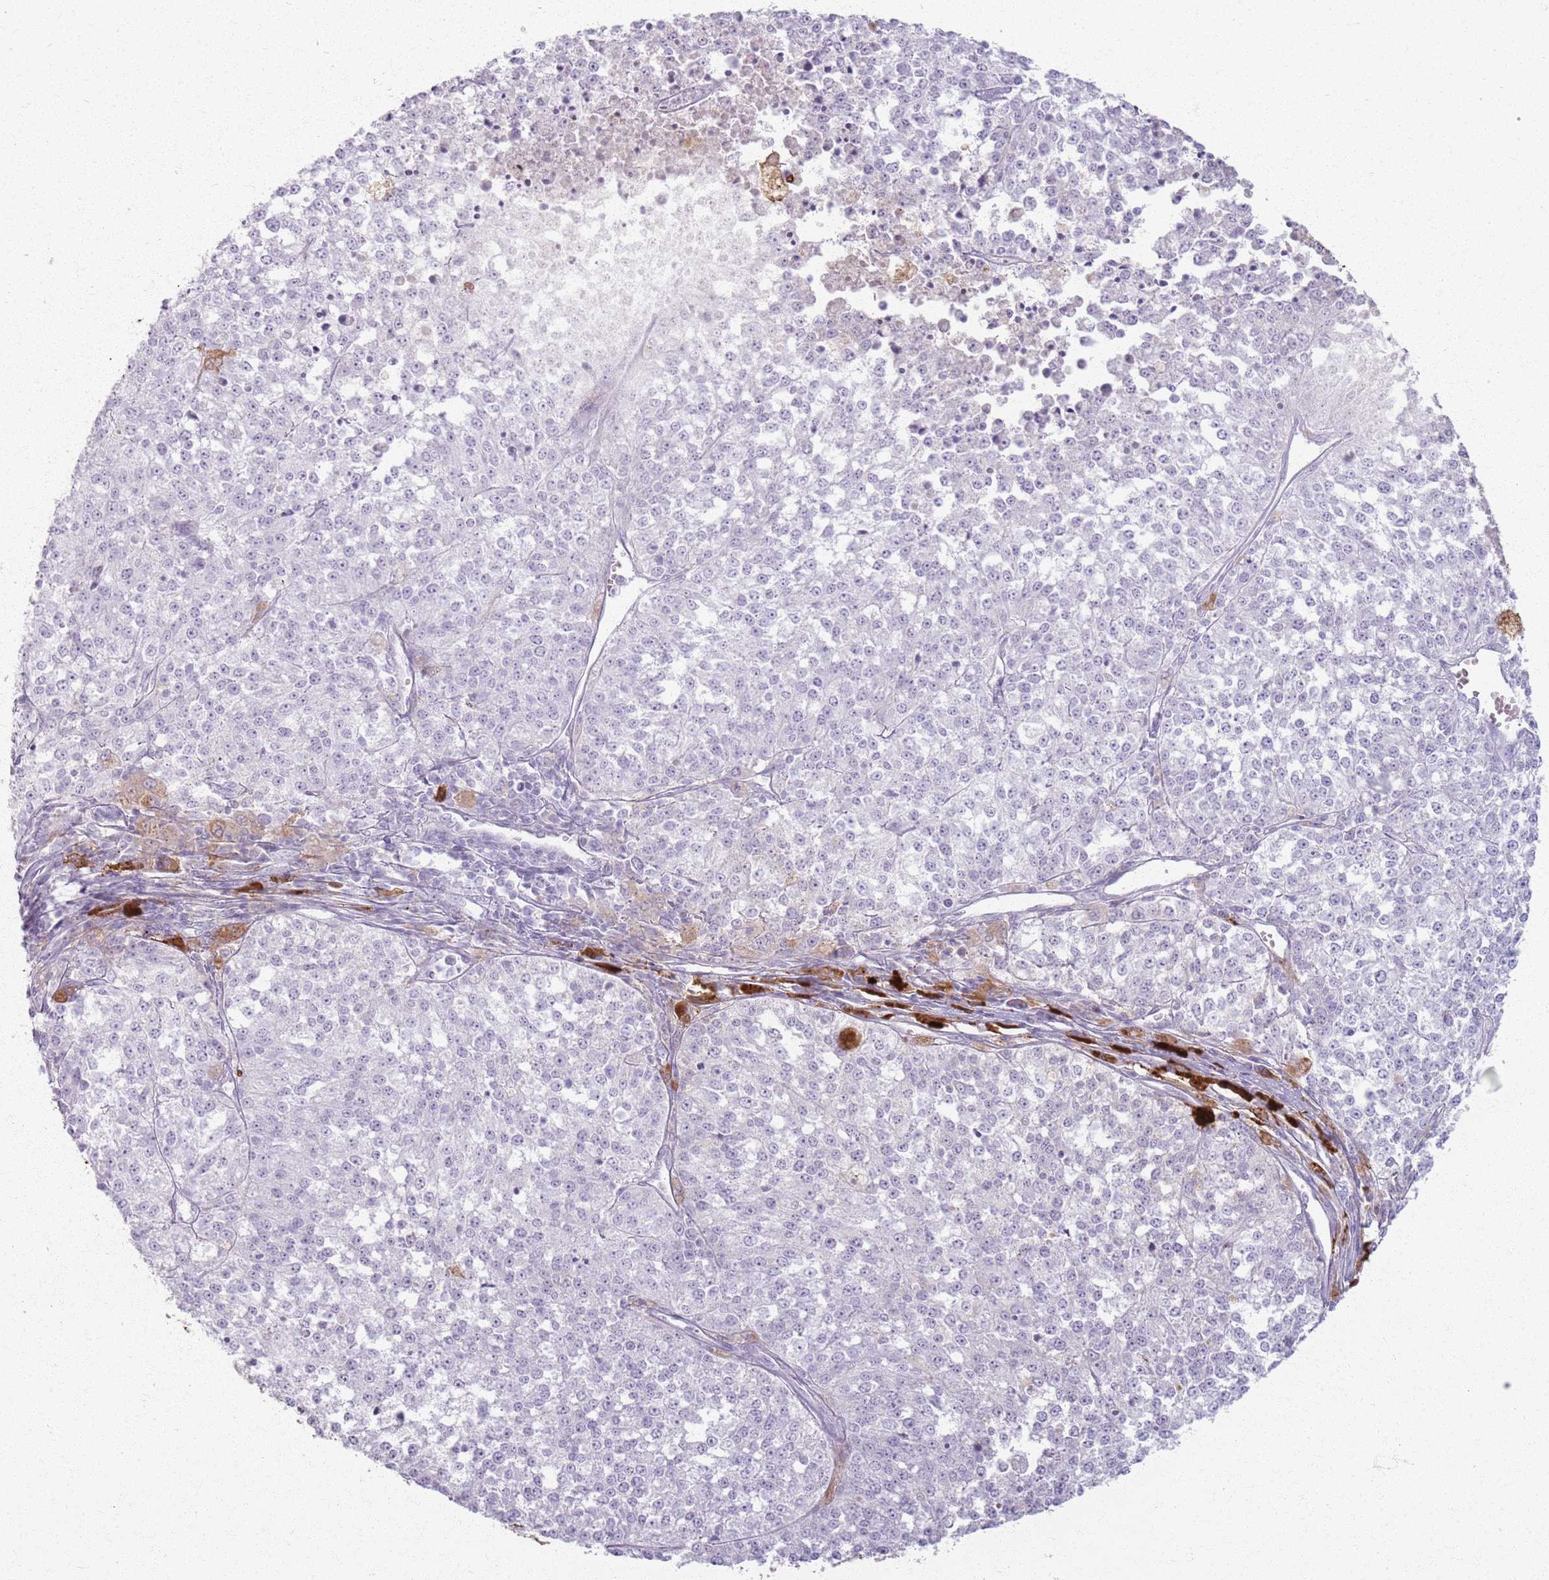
{"staining": {"intensity": "negative", "quantity": "none", "location": "none"}, "tissue": "melanoma", "cell_type": "Tumor cells", "image_type": "cancer", "snomed": [{"axis": "morphology", "description": "Malignant melanoma, NOS"}, {"axis": "topography", "description": "Skin"}], "caption": "IHC of human melanoma demonstrates no positivity in tumor cells.", "gene": "GDPGP1", "patient": {"sex": "female", "age": 64}}